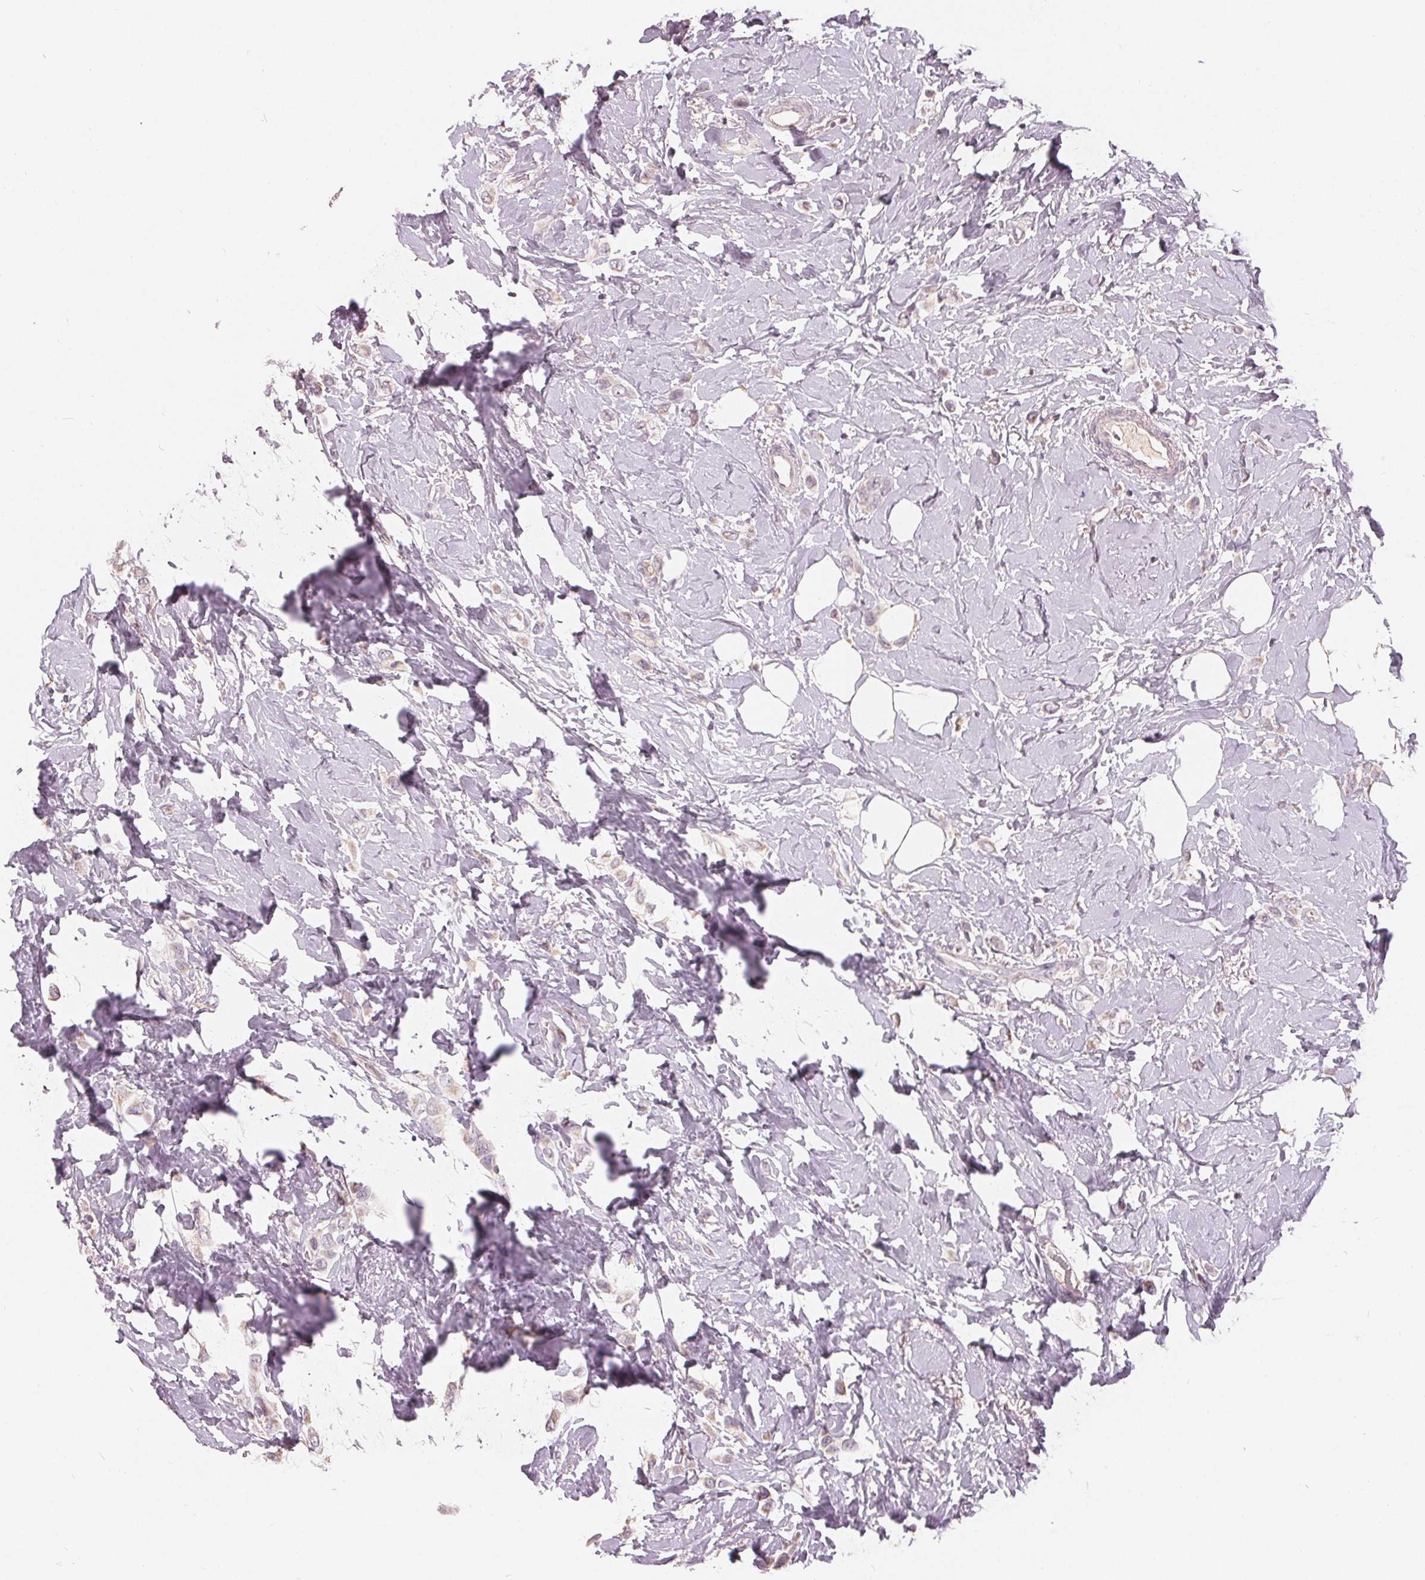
{"staining": {"intensity": "negative", "quantity": "none", "location": "none"}, "tissue": "breast cancer", "cell_type": "Tumor cells", "image_type": "cancer", "snomed": [{"axis": "morphology", "description": "Lobular carcinoma"}, {"axis": "topography", "description": "Breast"}], "caption": "The histopathology image exhibits no staining of tumor cells in breast cancer.", "gene": "TRIM60", "patient": {"sex": "female", "age": 66}}